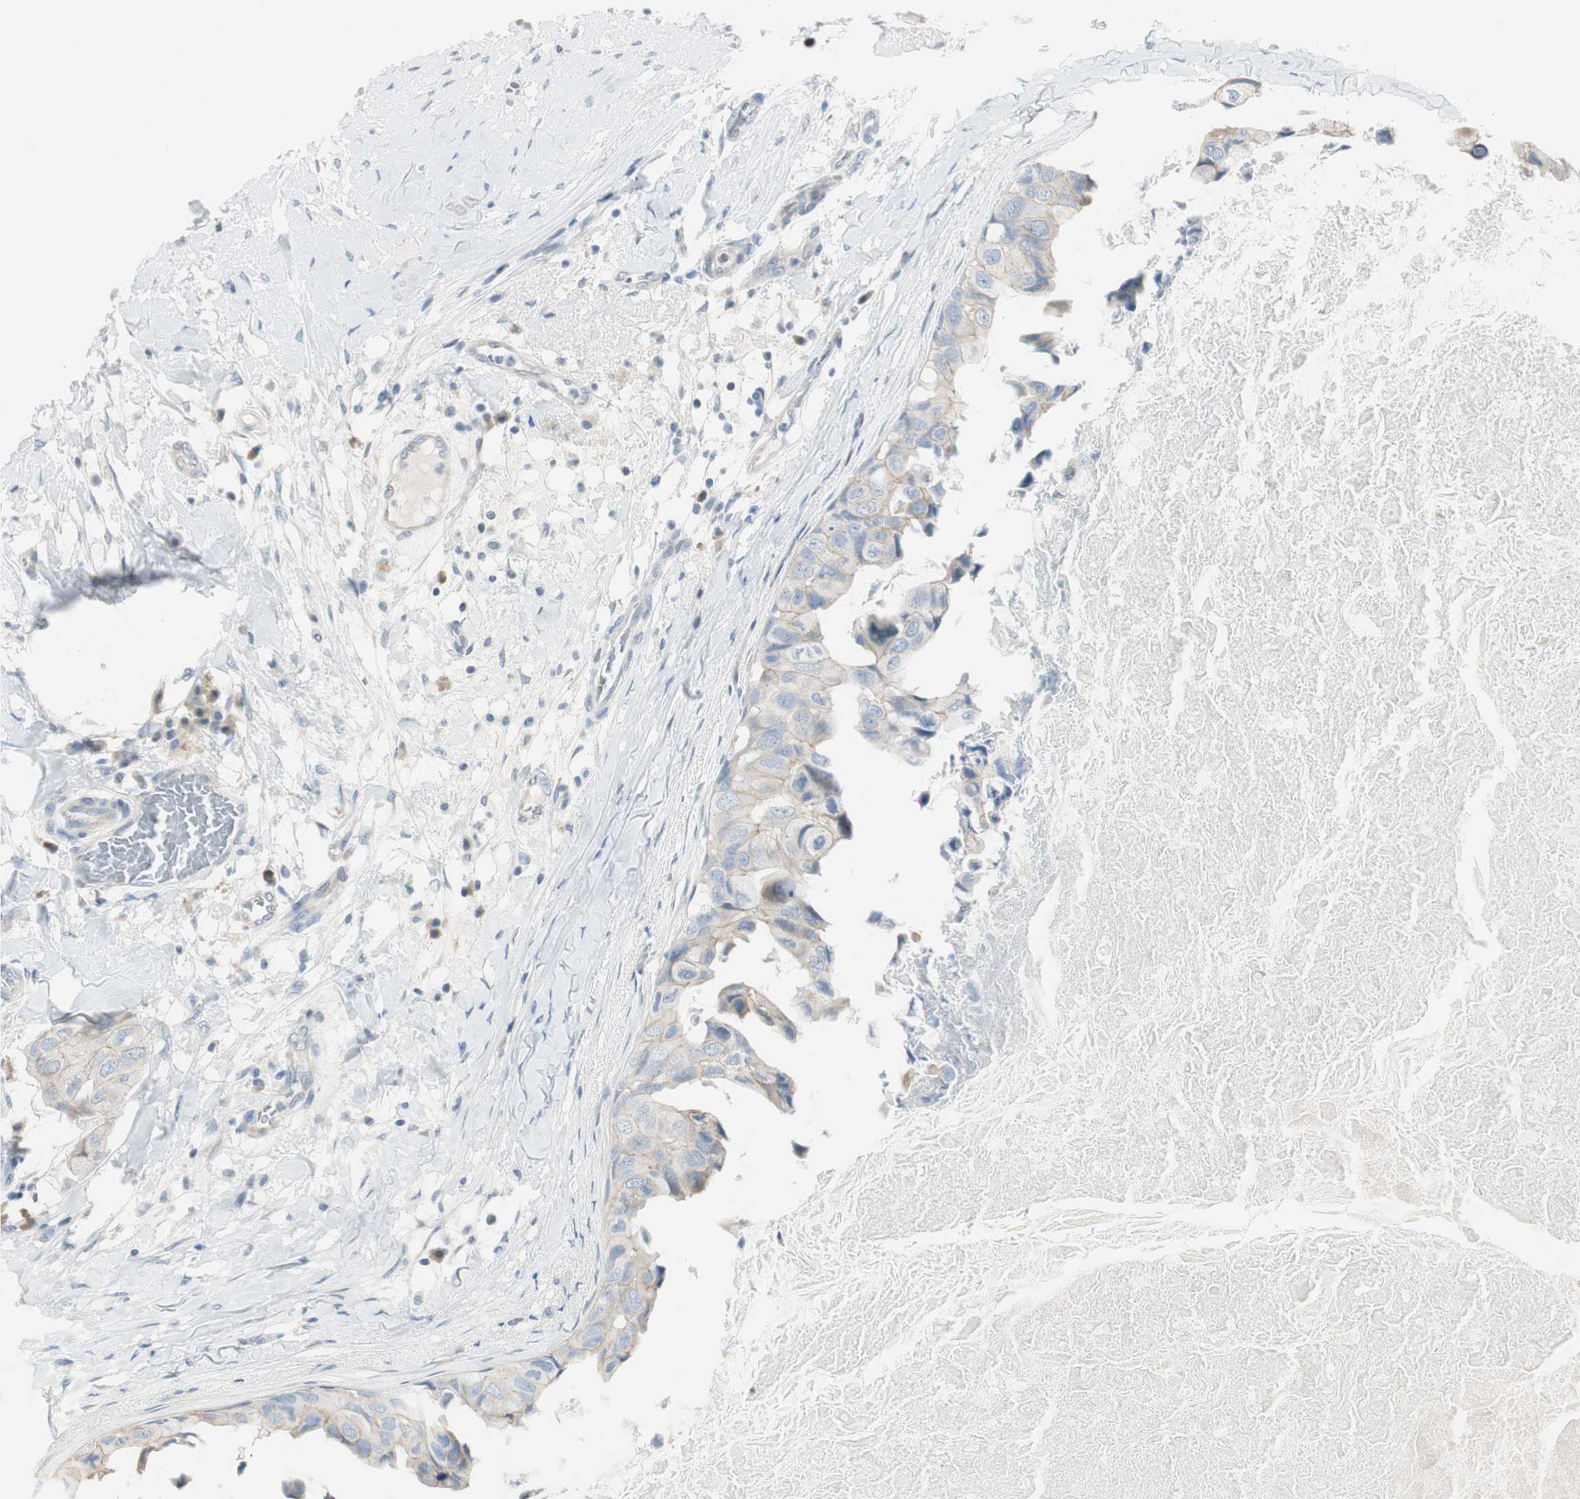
{"staining": {"intensity": "negative", "quantity": "none", "location": "none"}, "tissue": "breast cancer", "cell_type": "Tumor cells", "image_type": "cancer", "snomed": [{"axis": "morphology", "description": "Duct carcinoma"}, {"axis": "topography", "description": "Breast"}], "caption": "Tumor cells show no significant positivity in infiltrating ductal carcinoma (breast). (DAB immunohistochemistry (IHC) visualized using brightfield microscopy, high magnification).", "gene": "SPINK4", "patient": {"sex": "female", "age": 40}}